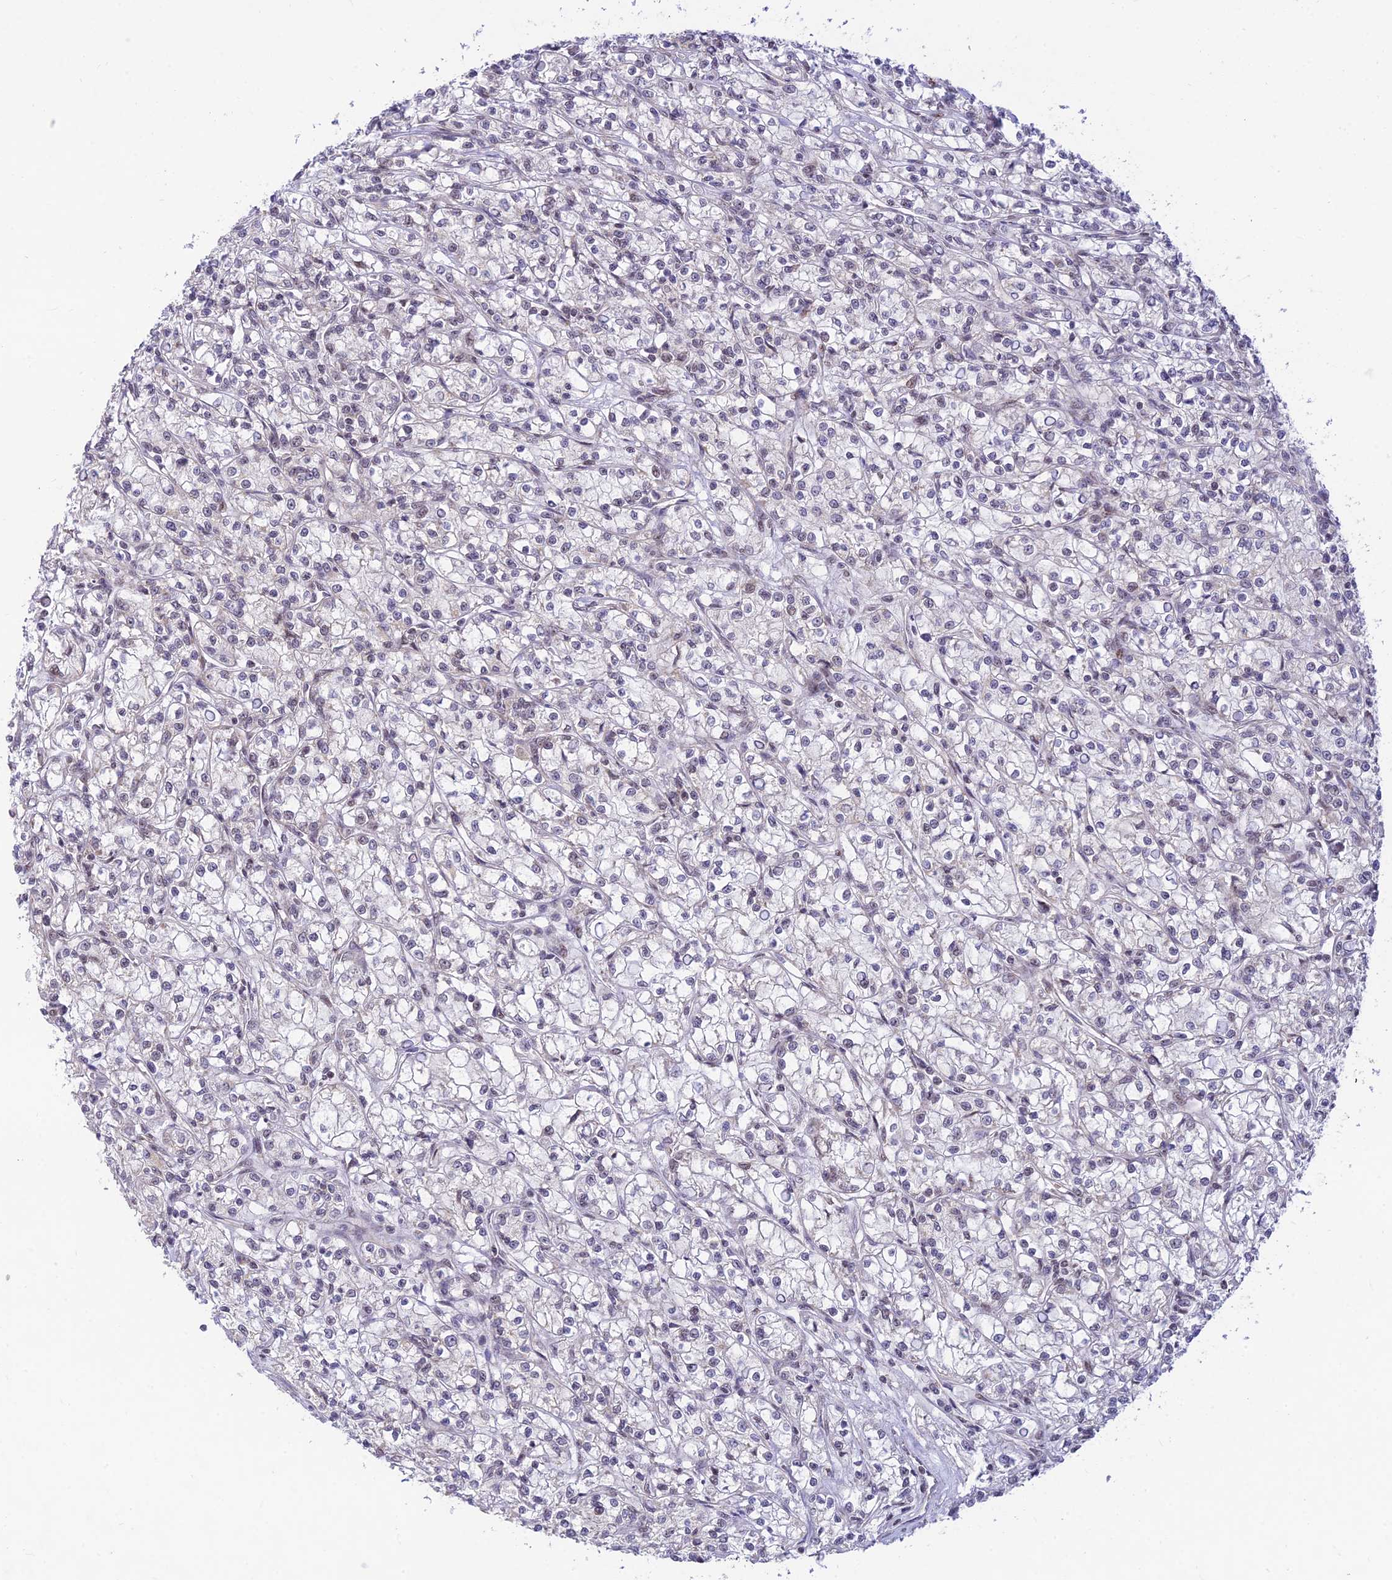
{"staining": {"intensity": "negative", "quantity": "none", "location": "none"}, "tissue": "renal cancer", "cell_type": "Tumor cells", "image_type": "cancer", "snomed": [{"axis": "morphology", "description": "Adenocarcinoma, NOS"}, {"axis": "topography", "description": "Kidney"}], "caption": "There is no significant staining in tumor cells of renal adenocarcinoma.", "gene": "MICOS13", "patient": {"sex": "female", "age": 59}}